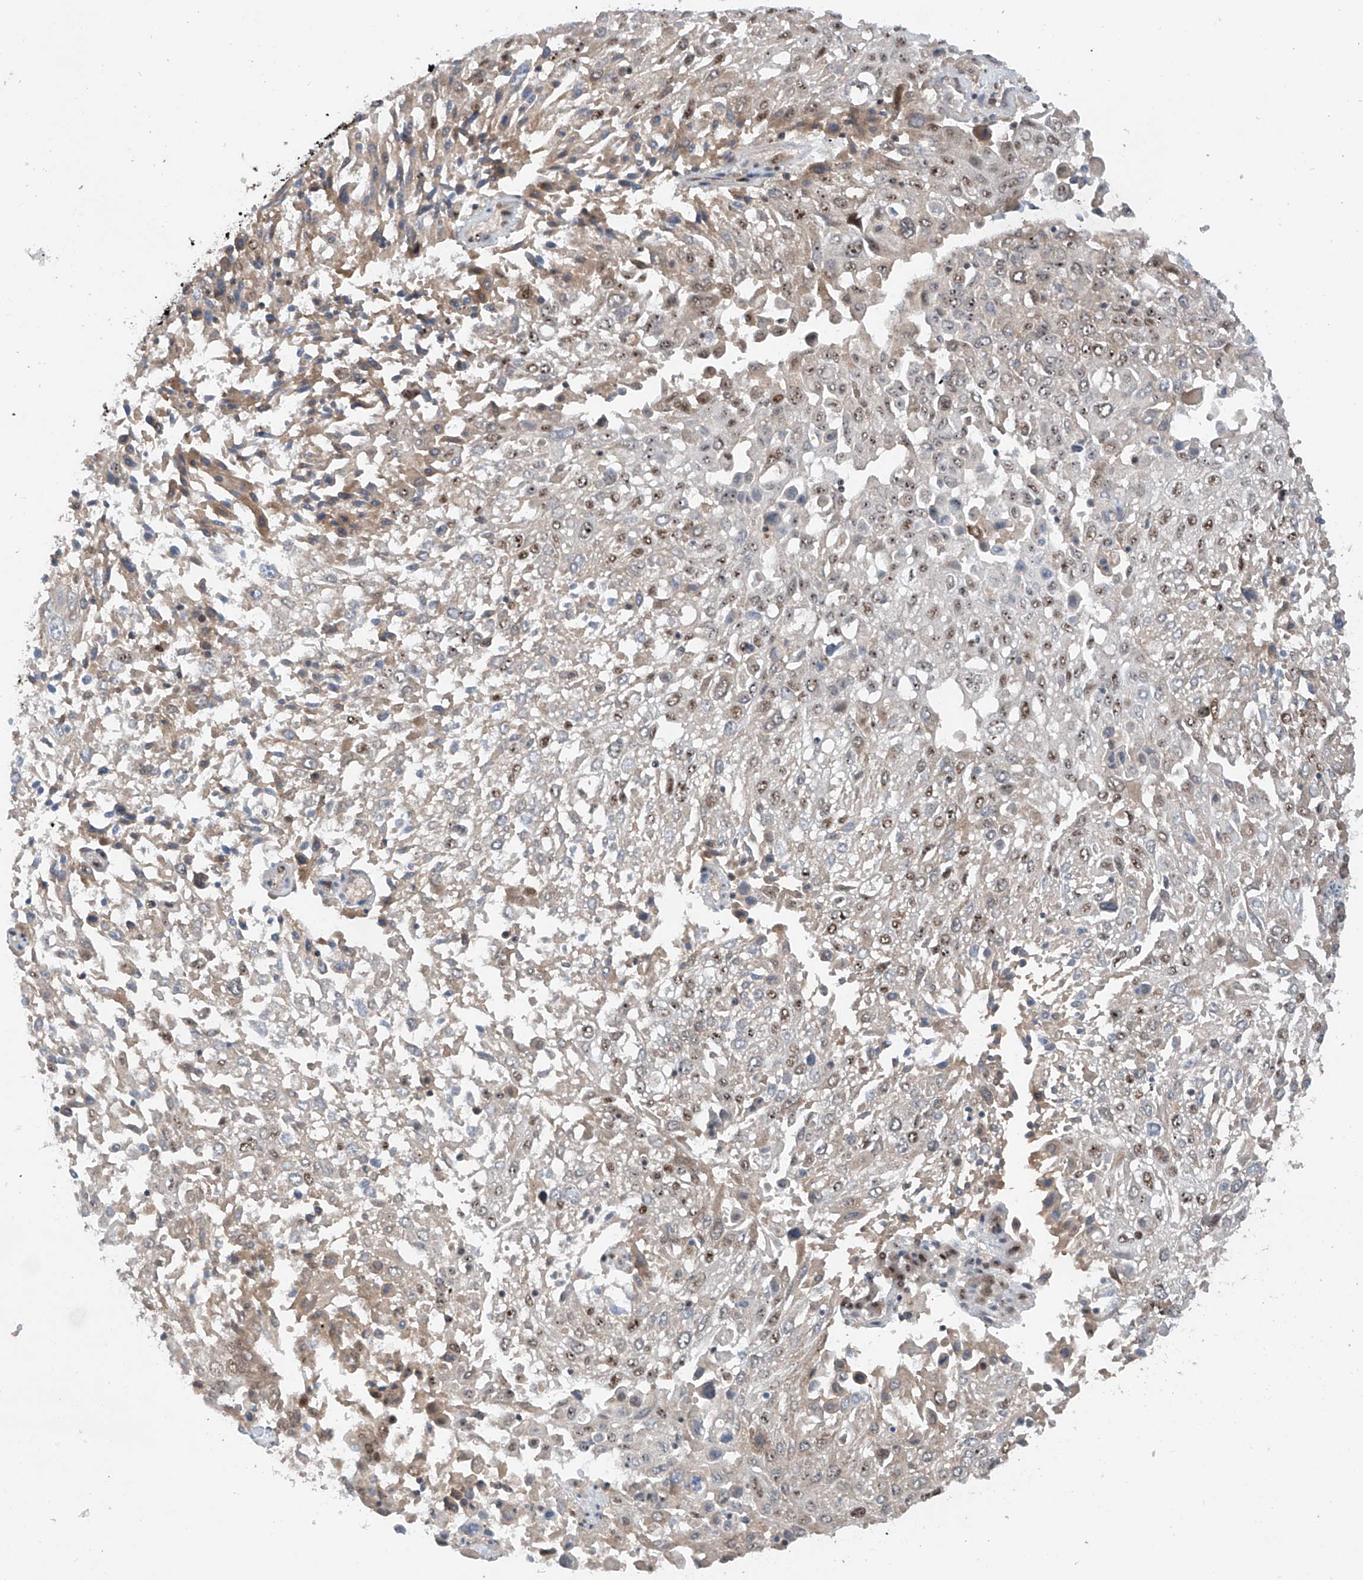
{"staining": {"intensity": "weak", "quantity": "25%-75%", "location": "nuclear"}, "tissue": "lung cancer", "cell_type": "Tumor cells", "image_type": "cancer", "snomed": [{"axis": "morphology", "description": "Squamous cell carcinoma, NOS"}, {"axis": "topography", "description": "Lung"}], "caption": "Immunohistochemistry (IHC) (DAB (3,3'-diaminobenzidine)) staining of lung squamous cell carcinoma exhibits weak nuclear protein staining in about 25%-75% of tumor cells.", "gene": "RPAIN", "patient": {"sex": "male", "age": 65}}